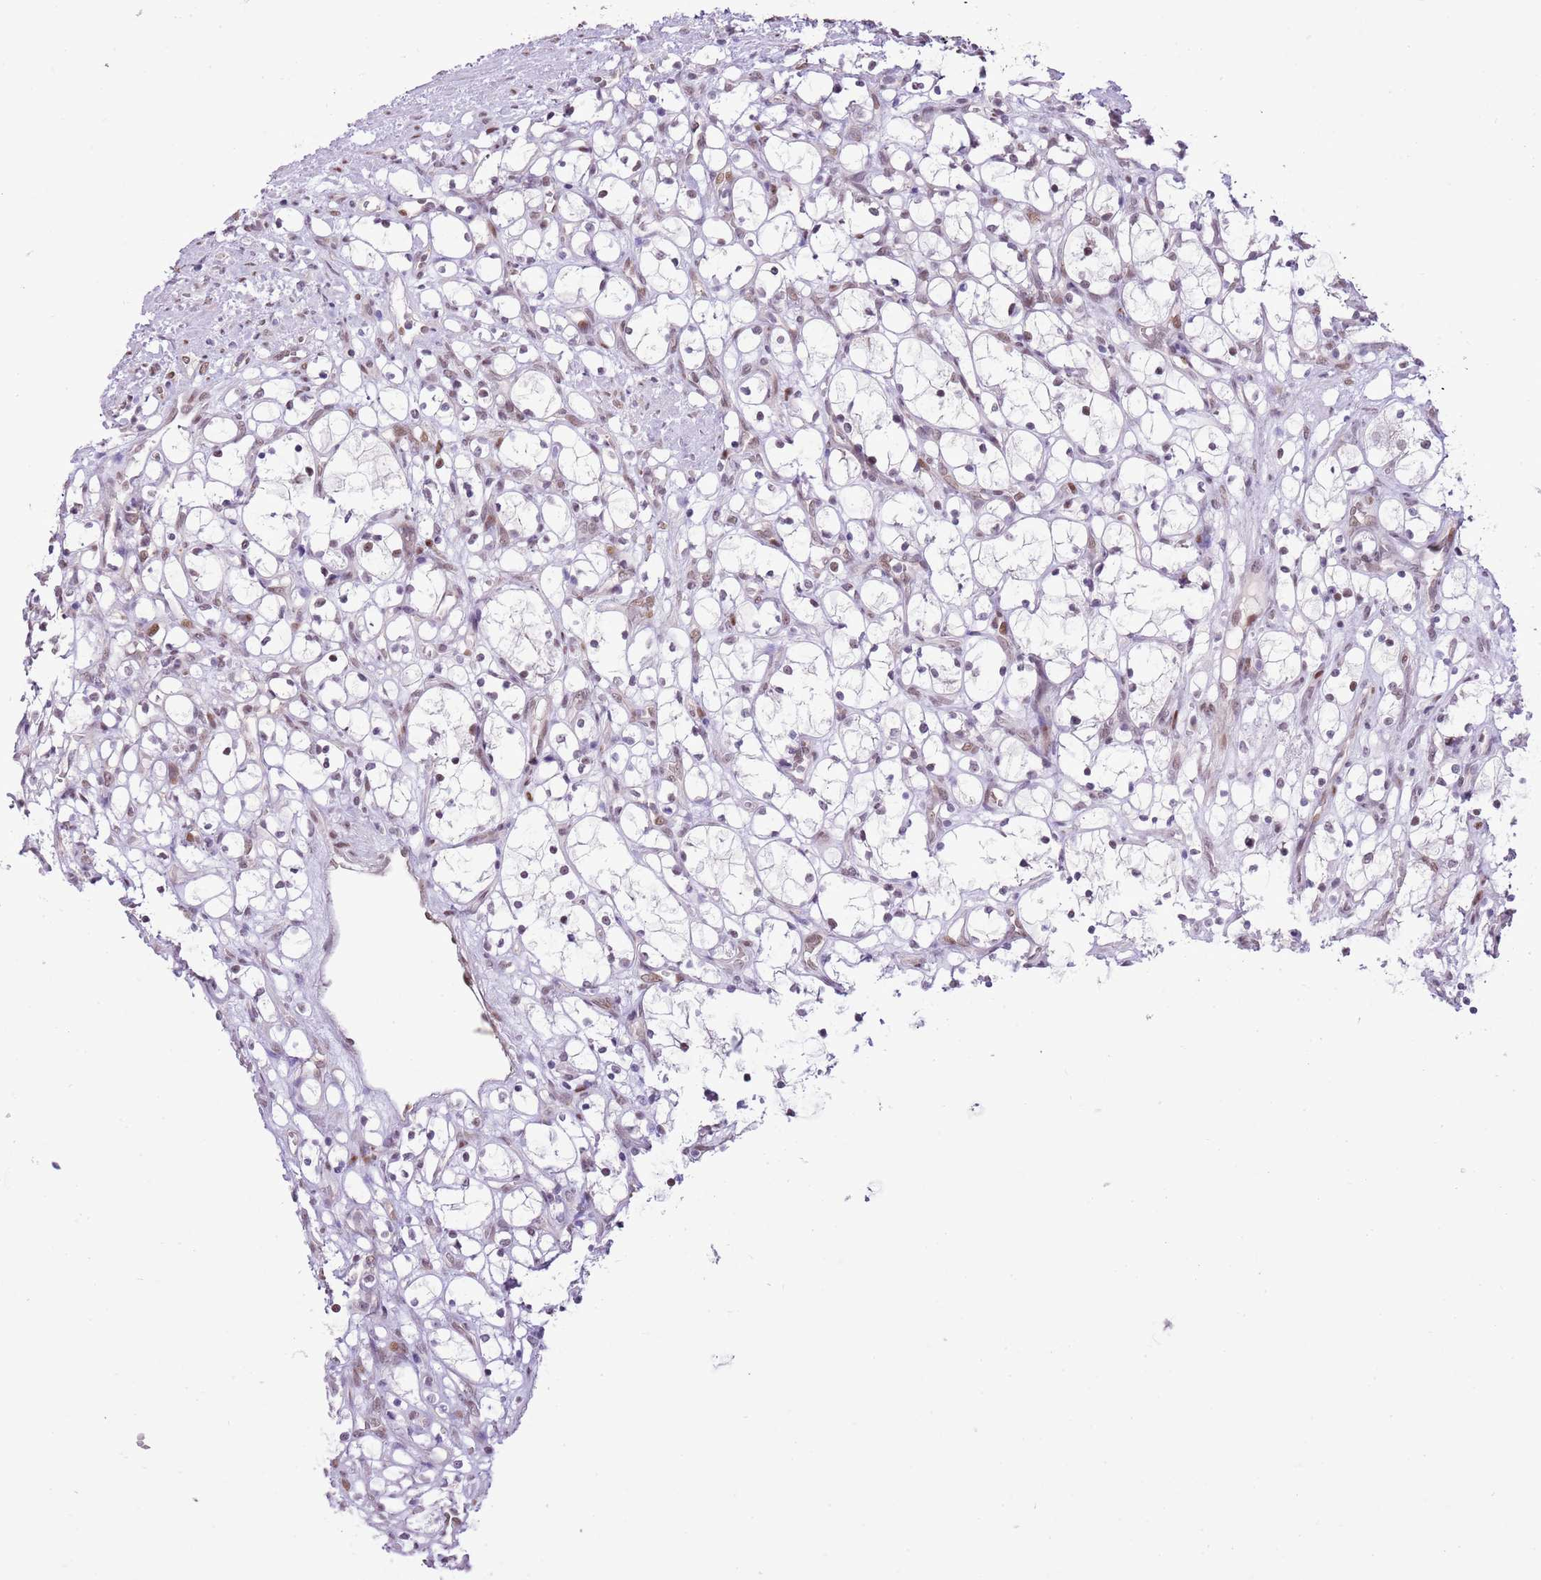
{"staining": {"intensity": "negative", "quantity": "none", "location": "none"}, "tissue": "renal cancer", "cell_type": "Tumor cells", "image_type": "cancer", "snomed": [{"axis": "morphology", "description": "Adenocarcinoma, NOS"}, {"axis": "topography", "description": "Kidney"}], "caption": "Renal cancer (adenocarcinoma) was stained to show a protein in brown. There is no significant staining in tumor cells. (Brightfield microscopy of DAB immunohistochemistry (IHC) at high magnification).", "gene": "NACC2", "patient": {"sex": "female", "age": 69}}